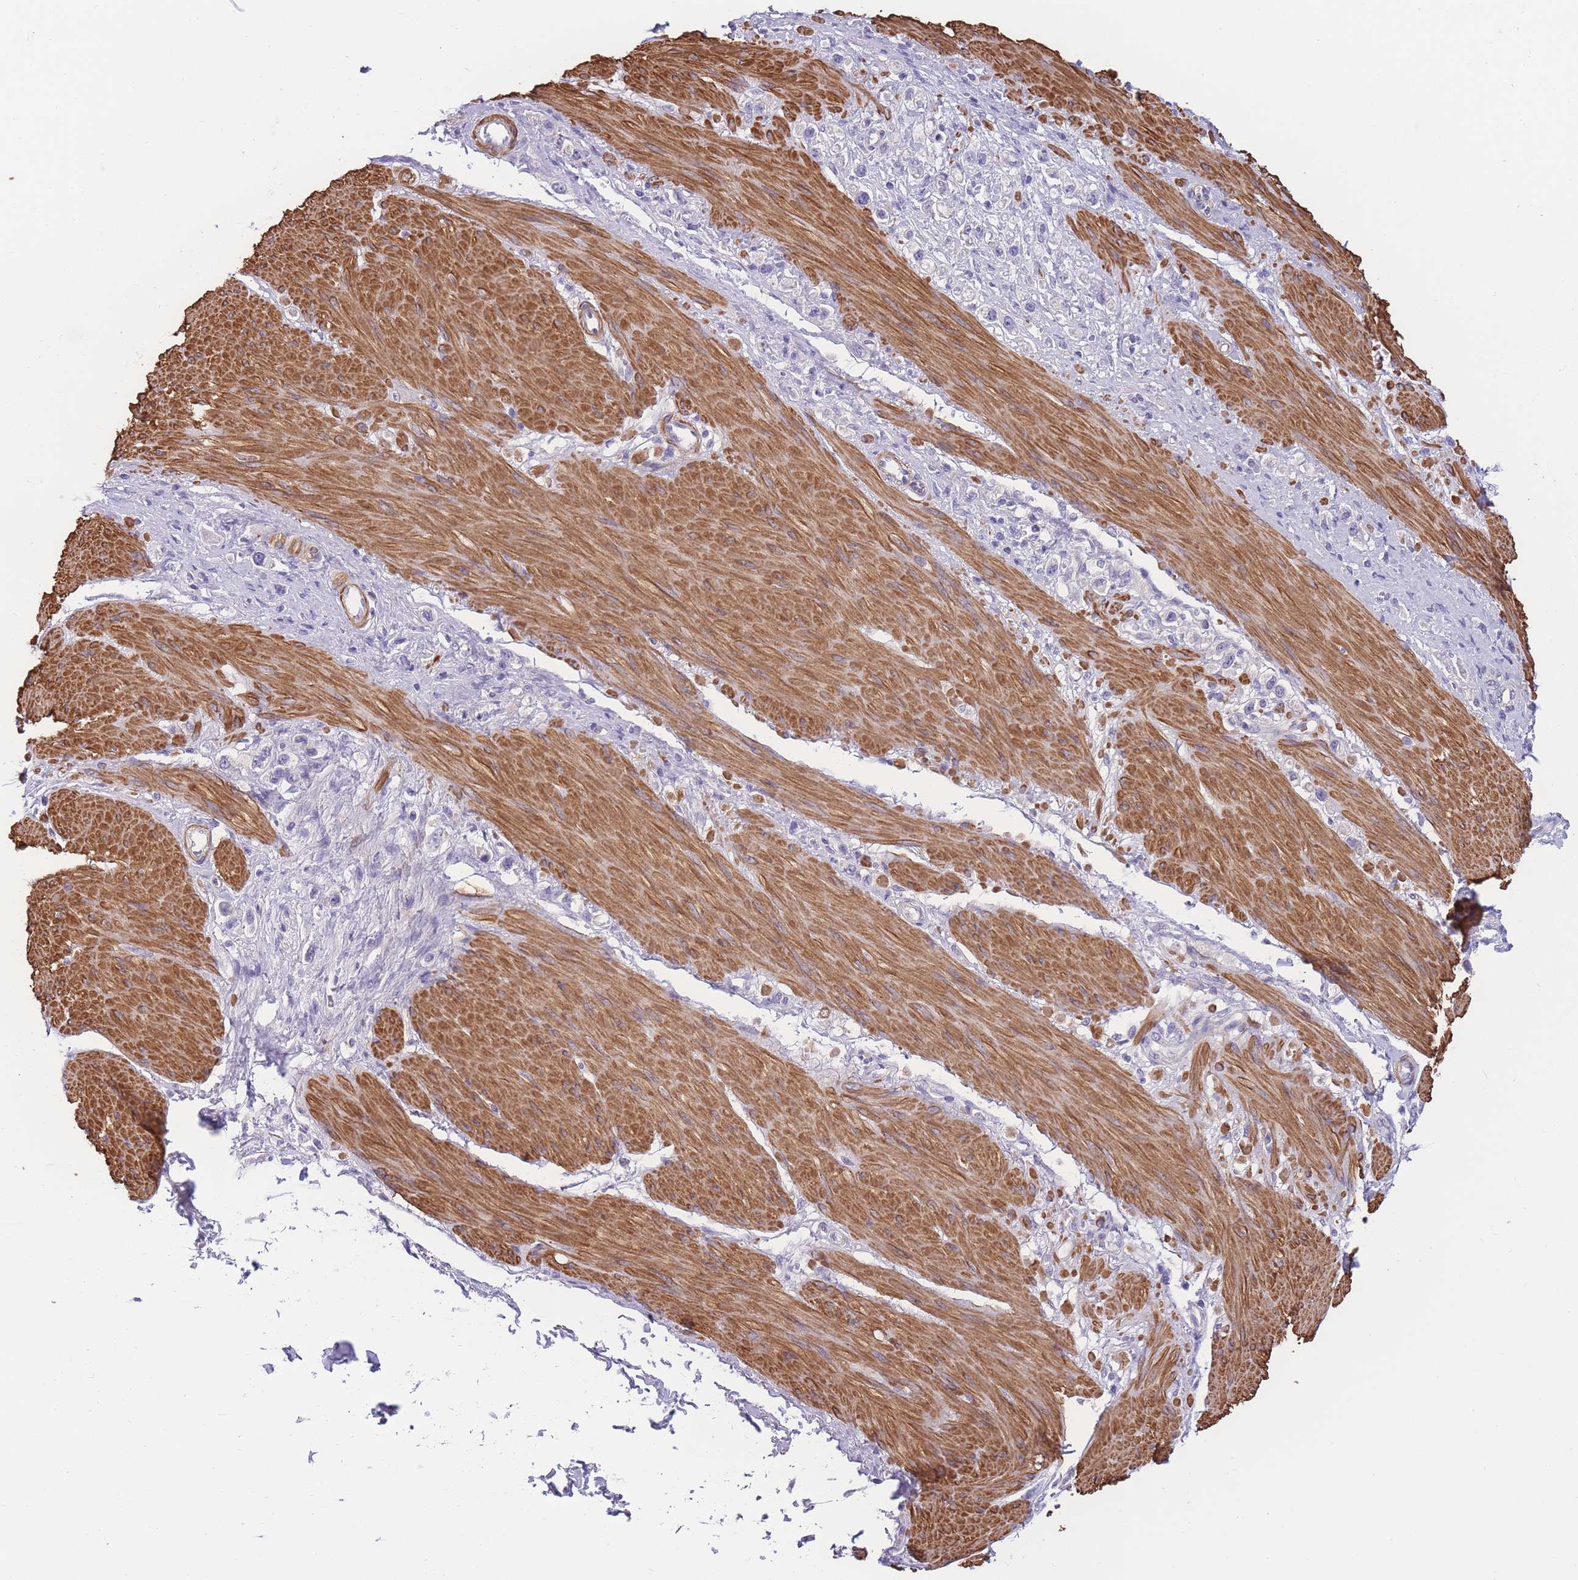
{"staining": {"intensity": "negative", "quantity": "none", "location": "none"}, "tissue": "stomach cancer", "cell_type": "Tumor cells", "image_type": "cancer", "snomed": [{"axis": "morphology", "description": "Adenocarcinoma, NOS"}, {"axis": "topography", "description": "Stomach"}], "caption": "Stomach cancer (adenocarcinoma) was stained to show a protein in brown. There is no significant positivity in tumor cells. The staining is performed using DAB brown chromogen with nuclei counter-stained in using hematoxylin.", "gene": "FAM124A", "patient": {"sex": "female", "age": 65}}